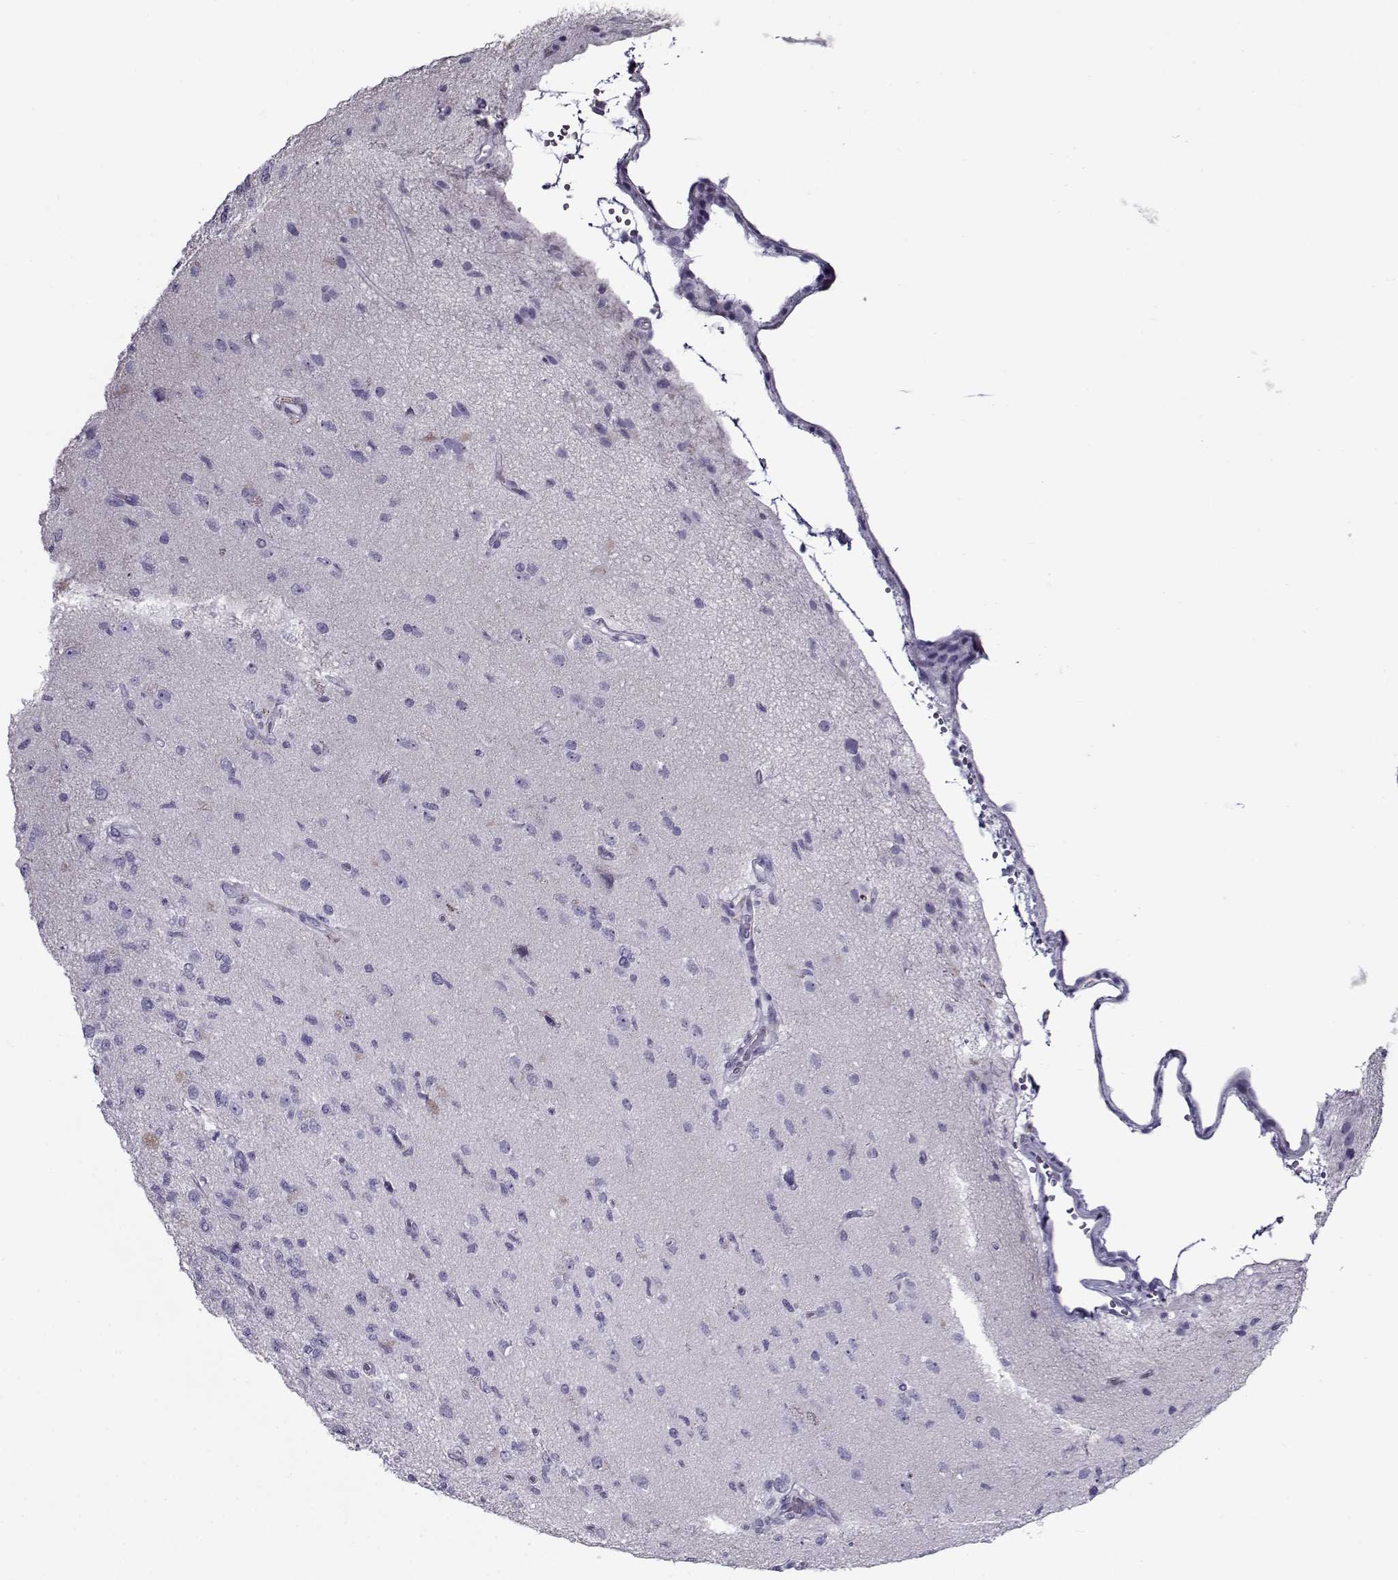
{"staining": {"intensity": "negative", "quantity": "none", "location": "none"}, "tissue": "glioma", "cell_type": "Tumor cells", "image_type": "cancer", "snomed": [{"axis": "morphology", "description": "Glioma, malignant, High grade"}, {"axis": "topography", "description": "Brain"}], "caption": "A histopathology image of human malignant high-grade glioma is negative for staining in tumor cells.", "gene": "GAGE2A", "patient": {"sex": "male", "age": 56}}